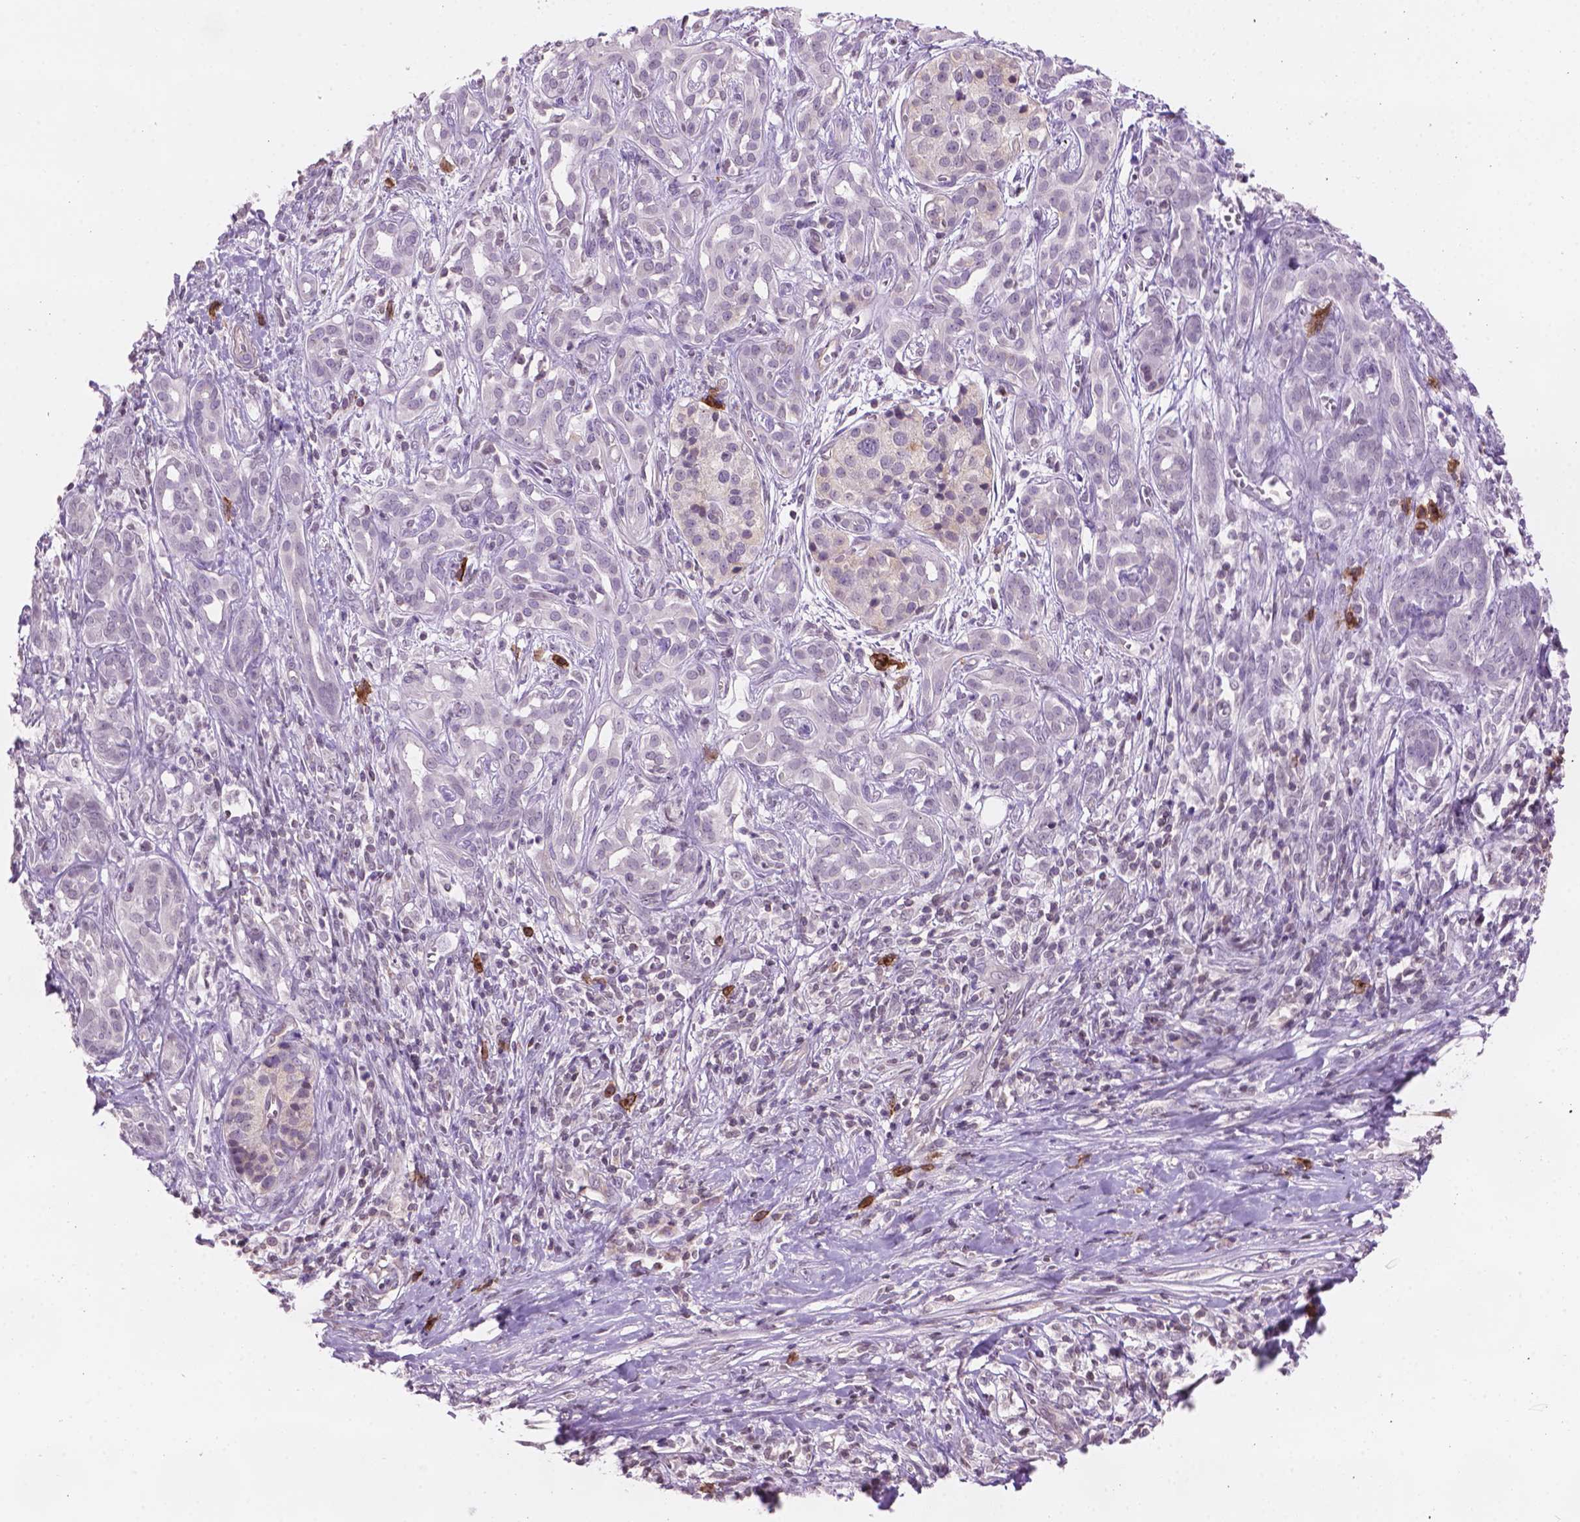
{"staining": {"intensity": "negative", "quantity": "none", "location": "none"}, "tissue": "pancreatic cancer", "cell_type": "Tumor cells", "image_type": "cancer", "snomed": [{"axis": "morphology", "description": "Adenocarcinoma, NOS"}, {"axis": "topography", "description": "Pancreas"}], "caption": "Immunohistochemistry (IHC) of pancreatic cancer (adenocarcinoma) demonstrates no positivity in tumor cells.", "gene": "TMEM184A", "patient": {"sex": "male", "age": 61}}